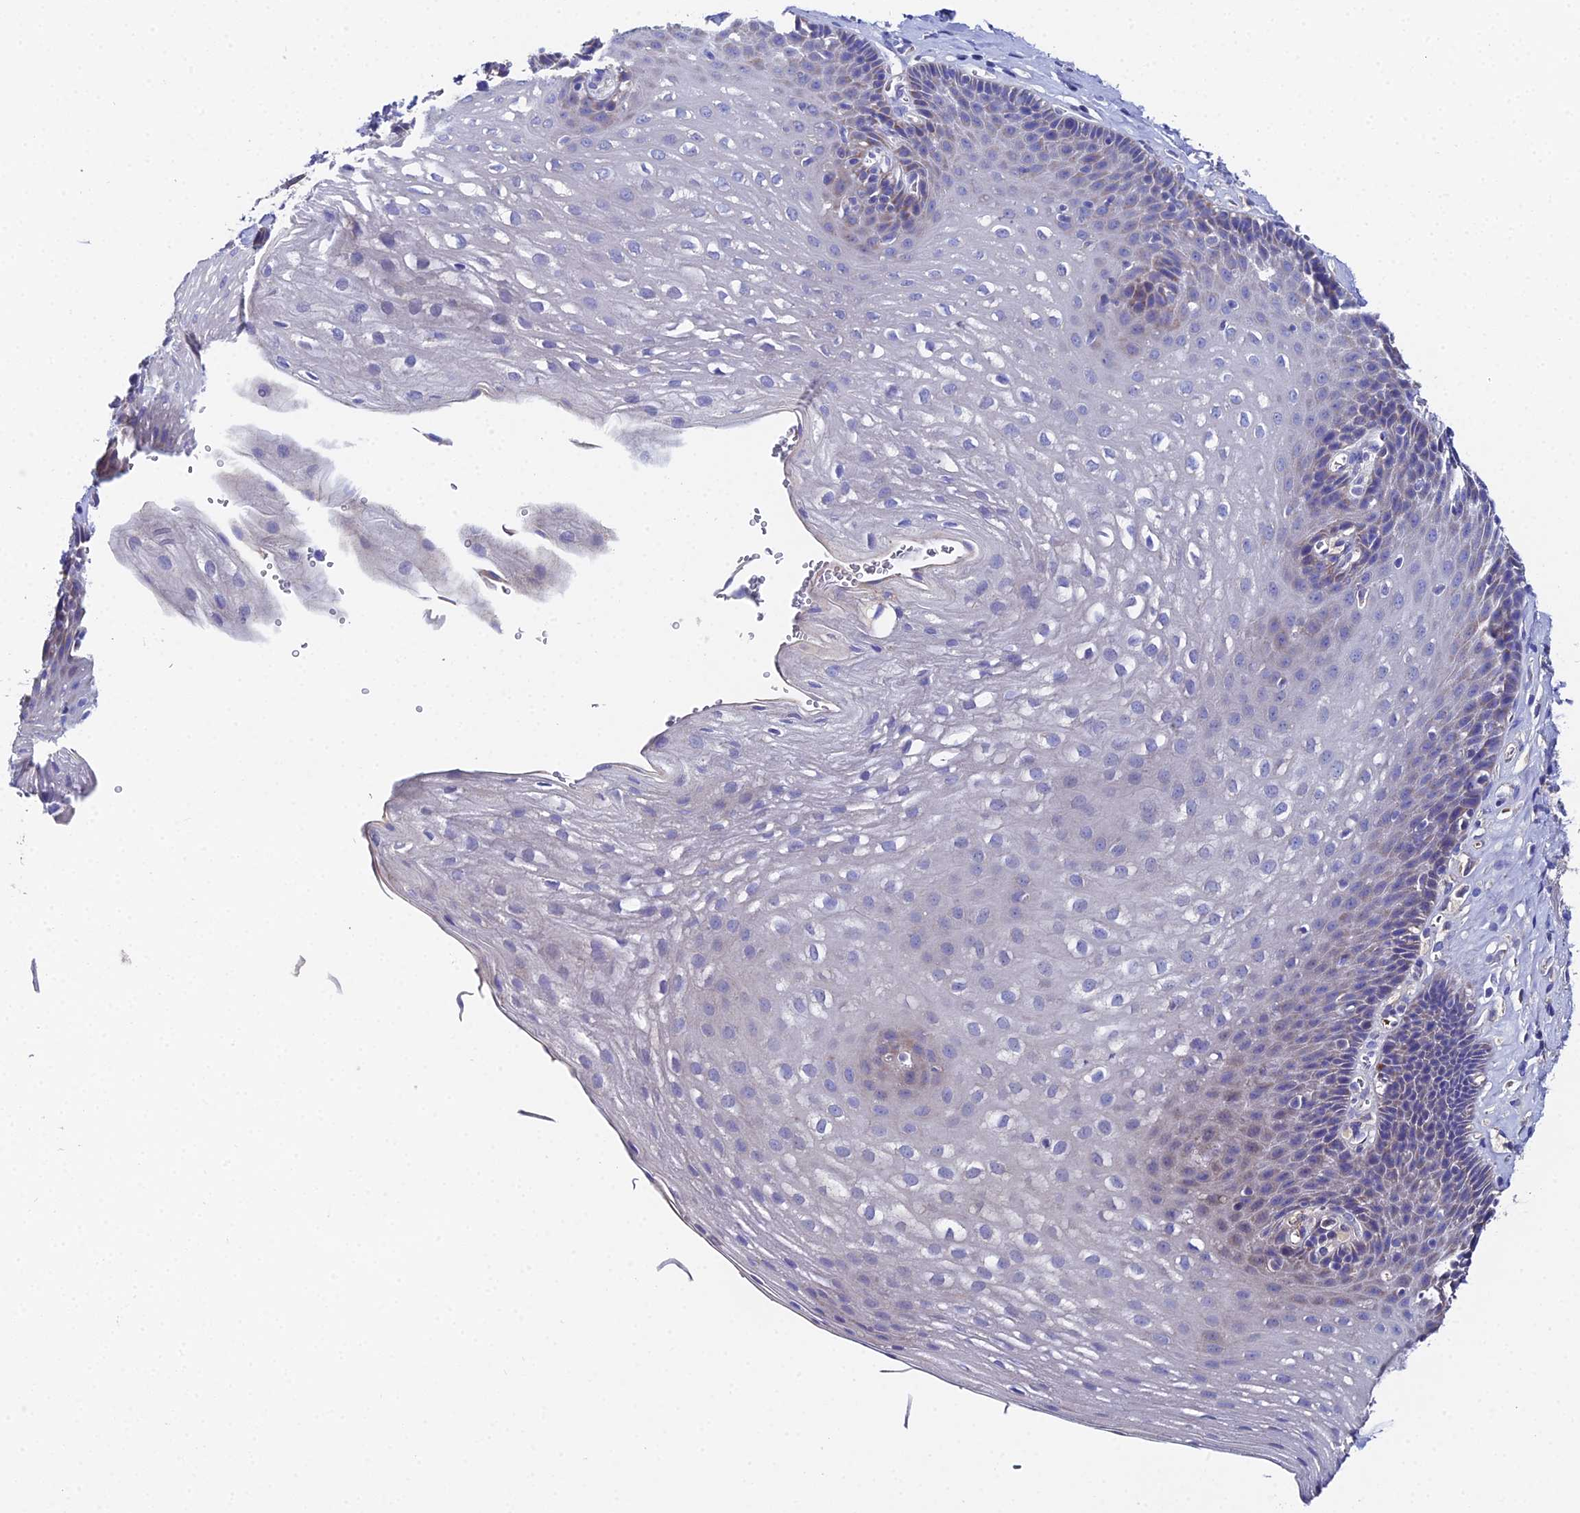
{"staining": {"intensity": "weak", "quantity": "25%-75%", "location": "cytoplasmic/membranous"}, "tissue": "esophagus", "cell_type": "Squamous epithelial cells", "image_type": "normal", "snomed": [{"axis": "morphology", "description": "Normal tissue, NOS"}, {"axis": "topography", "description": "Esophagus"}], "caption": "An immunohistochemistry micrograph of benign tissue is shown. Protein staining in brown highlights weak cytoplasmic/membranous positivity in esophagus within squamous epithelial cells.", "gene": "UBE2L3", "patient": {"sex": "female", "age": 66}}